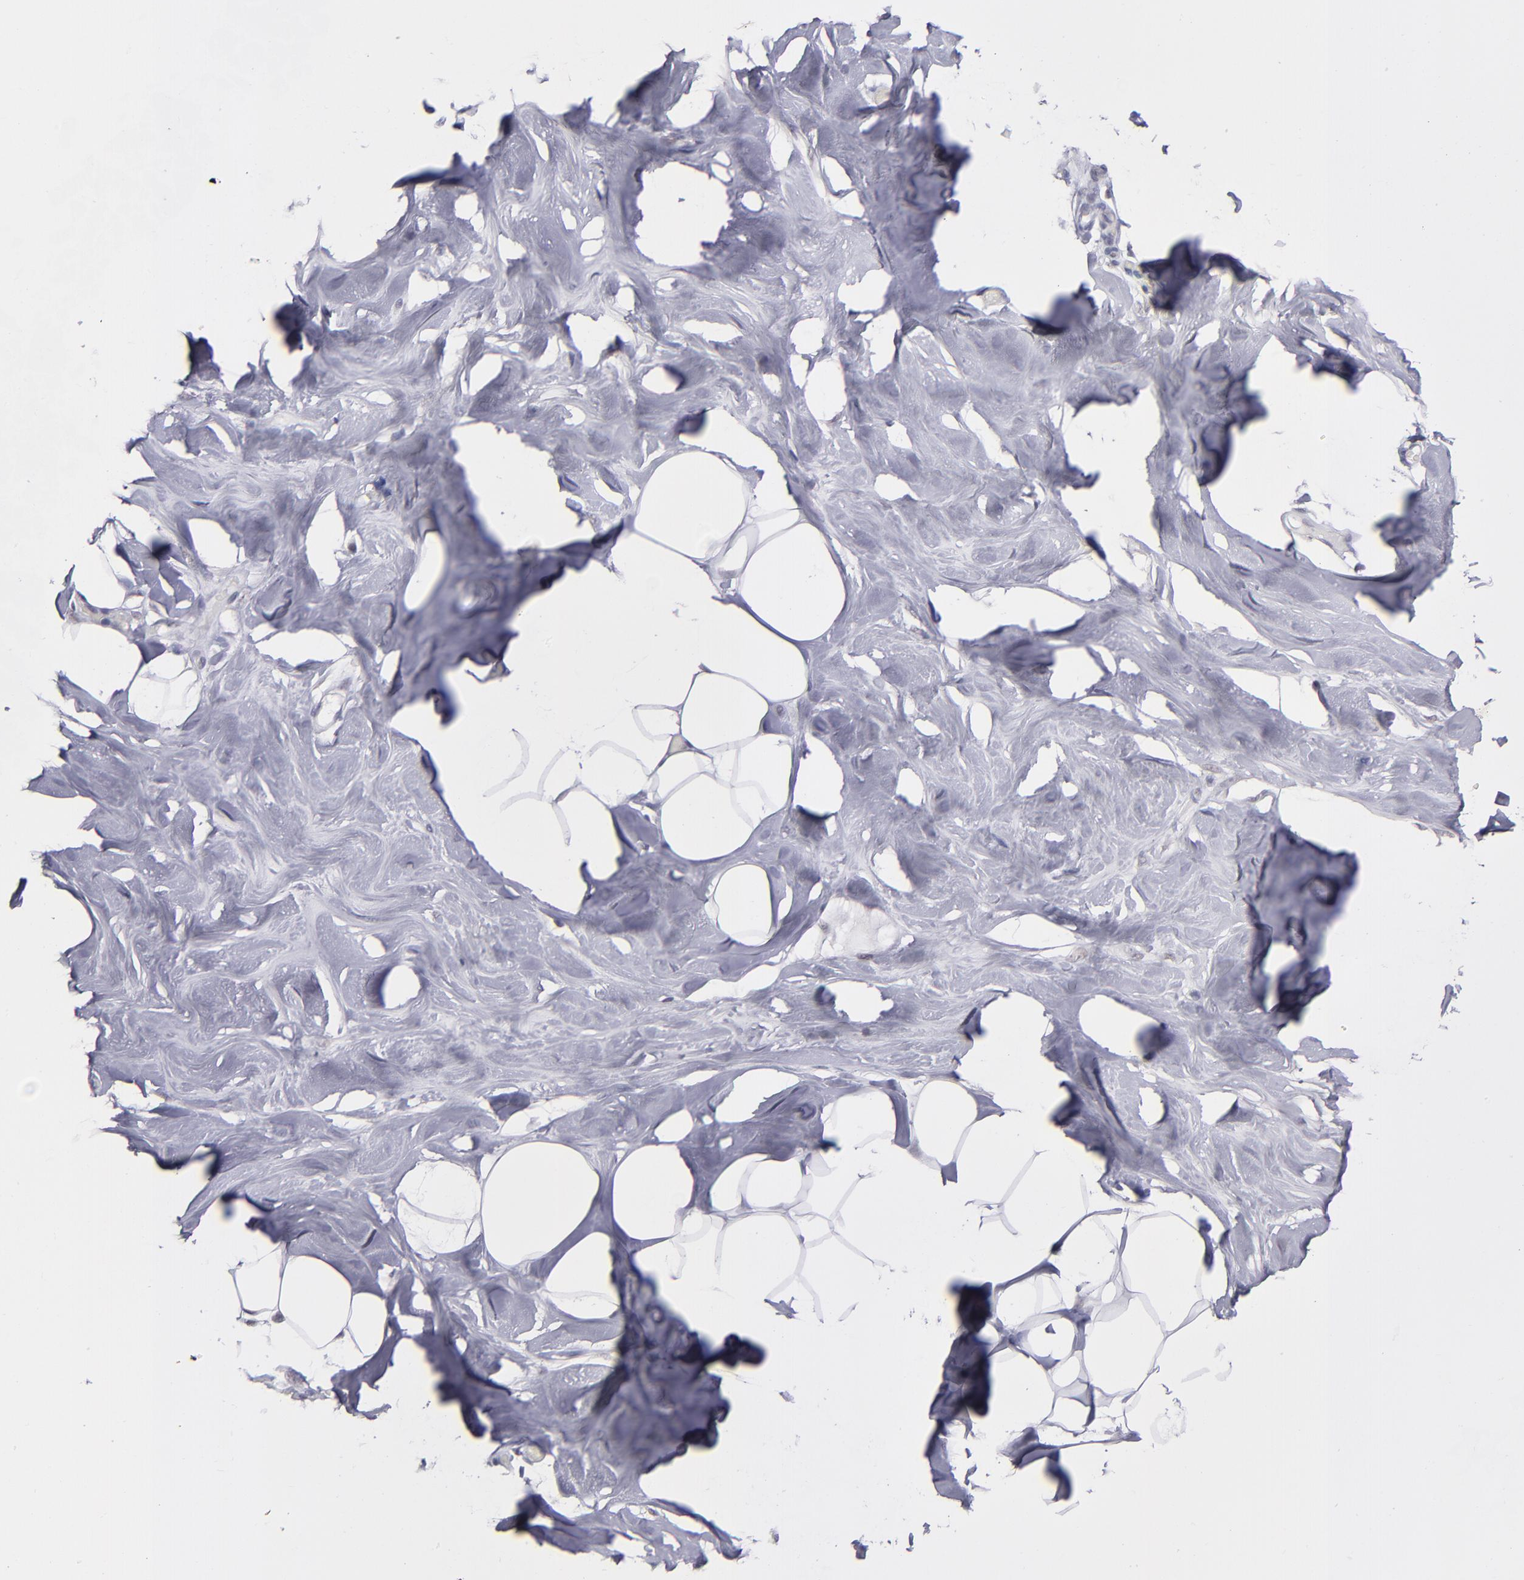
{"staining": {"intensity": "negative", "quantity": "none", "location": "none"}, "tissue": "breast", "cell_type": "Adipocytes", "image_type": "normal", "snomed": [{"axis": "morphology", "description": "Normal tissue, NOS"}, {"axis": "topography", "description": "Breast"}, {"axis": "topography", "description": "Soft tissue"}], "caption": "Protein analysis of benign breast displays no significant expression in adipocytes.", "gene": "OTUB2", "patient": {"sex": "female", "age": 25}}